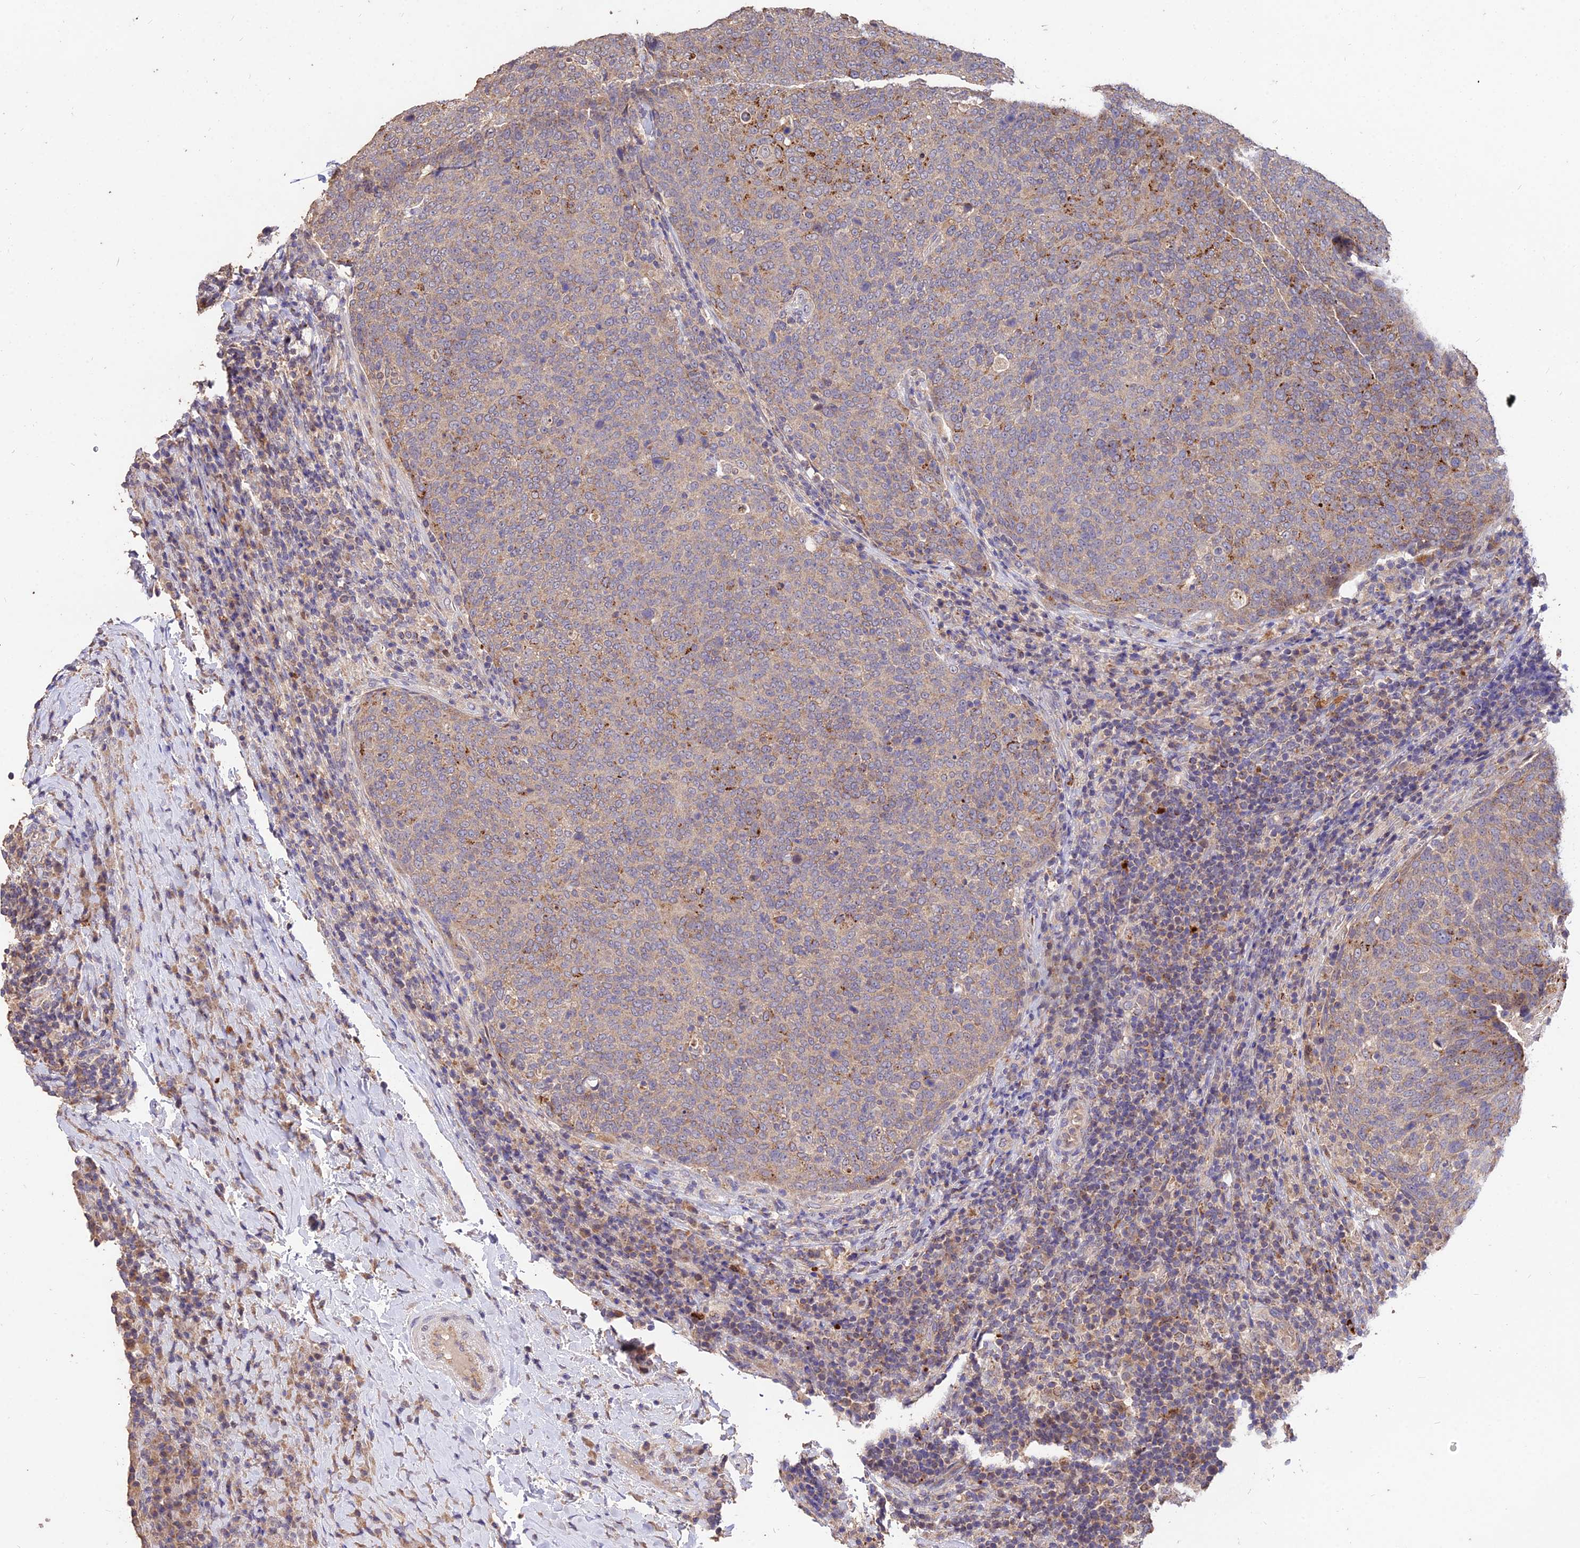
{"staining": {"intensity": "weak", "quantity": ">75%", "location": "cytoplasmic/membranous"}, "tissue": "head and neck cancer", "cell_type": "Tumor cells", "image_type": "cancer", "snomed": [{"axis": "morphology", "description": "Squamous cell carcinoma, NOS"}, {"axis": "morphology", "description": "Squamous cell carcinoma, metastatic, NOS"}, {"axis": "topography", "description": "Lymph node"}, {"axis": "topography", "description": "Head-Neck"}], "caption": "Weak cytoplasmic/membranous expression for a protein is appreciated in approximately >75% of tumor cells of head and neck squamous cell carcinoma using IHC.", "gene": "SDHD", "patient": {"sex": "male", "age": 62}}